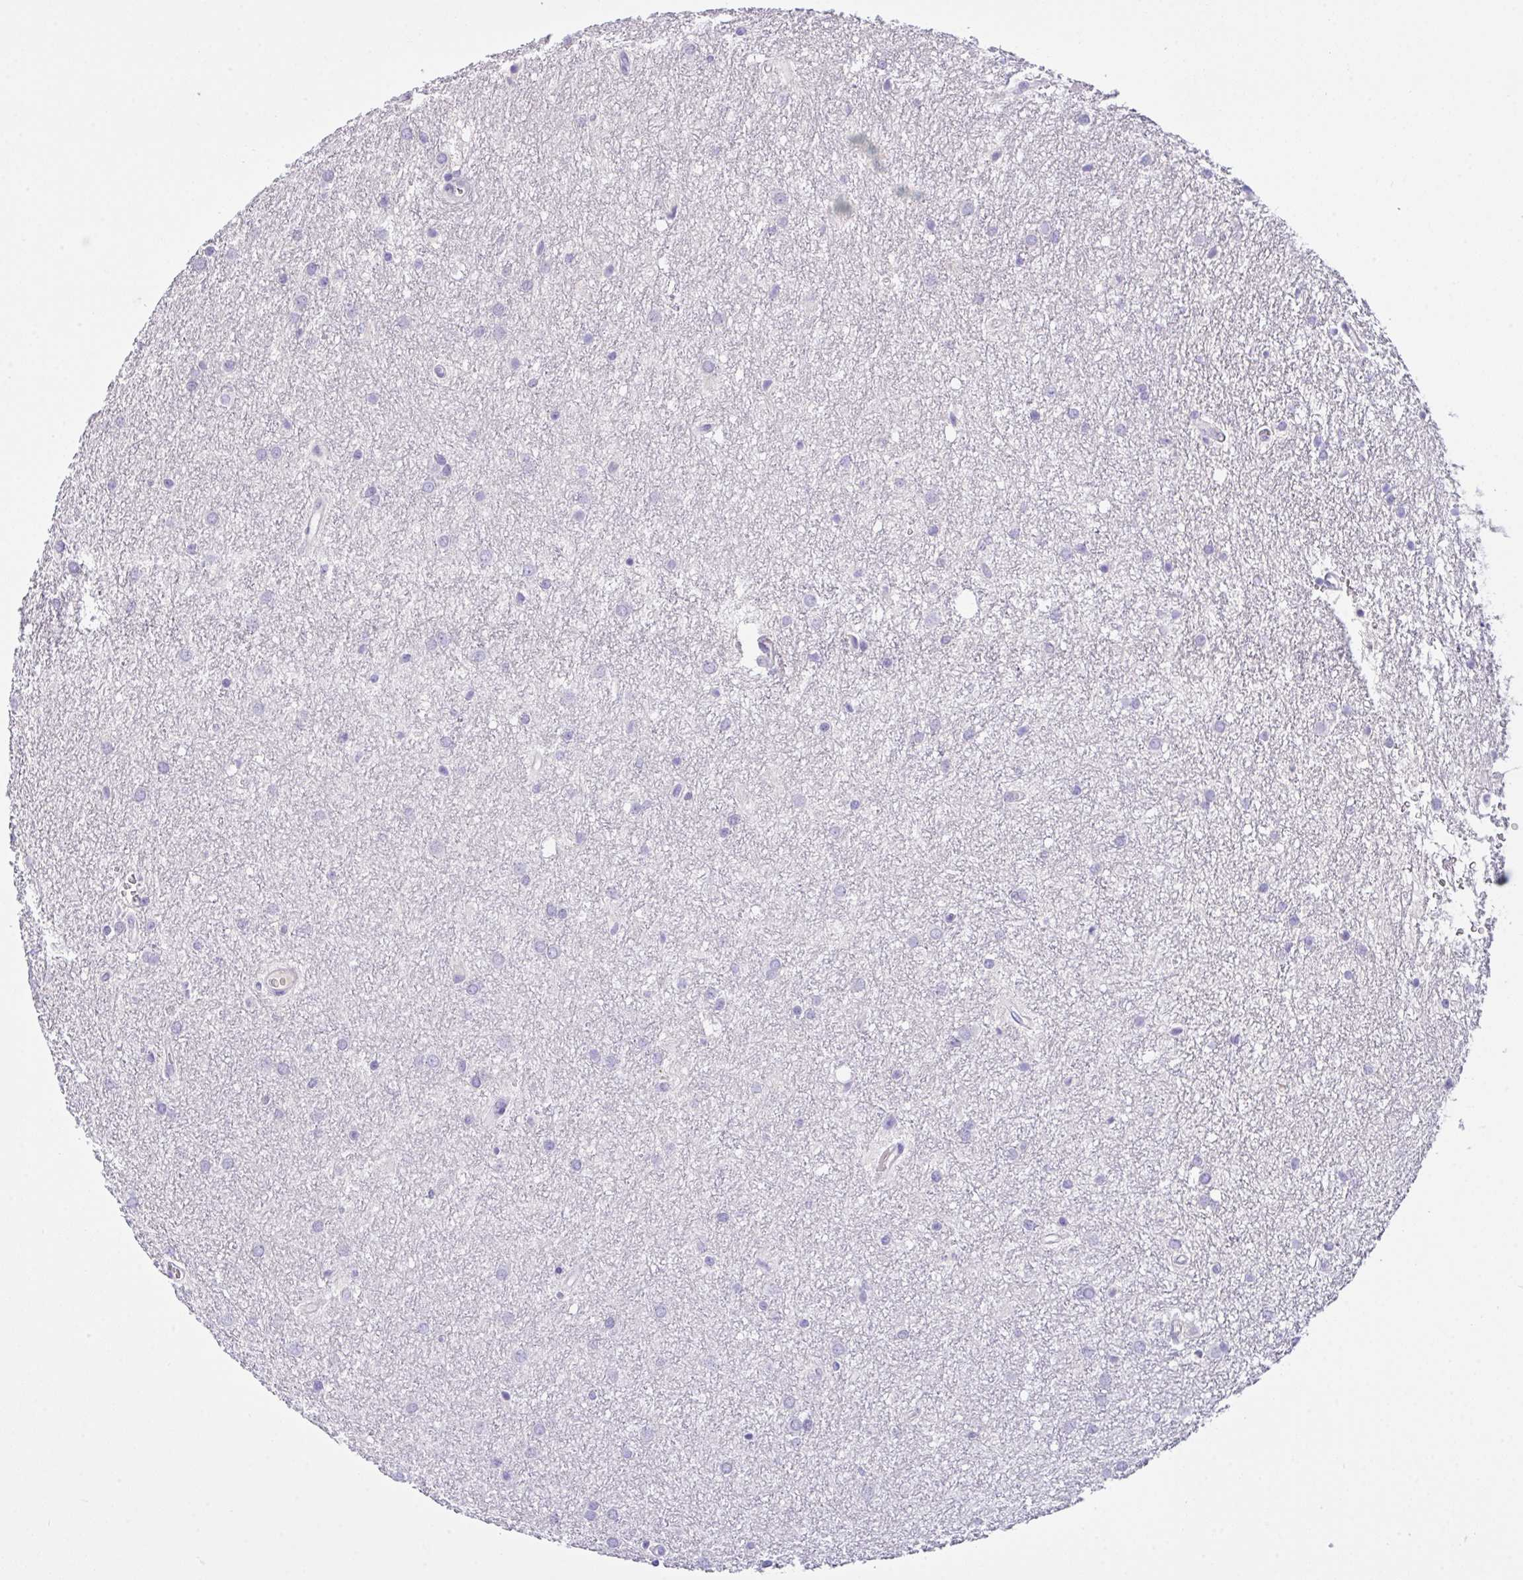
{"staining": {"intensity": "negative", "quantity": "none", "location": "none"}, "tissue": "glioma", "cell_type": "Tumor cells", "image_type": "cancer", "snomed": [{"axis": "morphology", "description": "Glioma, malignant, Low grade"}, {"axis": "topography", "description": "Cerebellum"}], "caption": "This is a image of IHC staining of glioma, which shows no staining in tumor cells.", "gene": "CA10", "patient": {"sex": "female", "age": 5}}